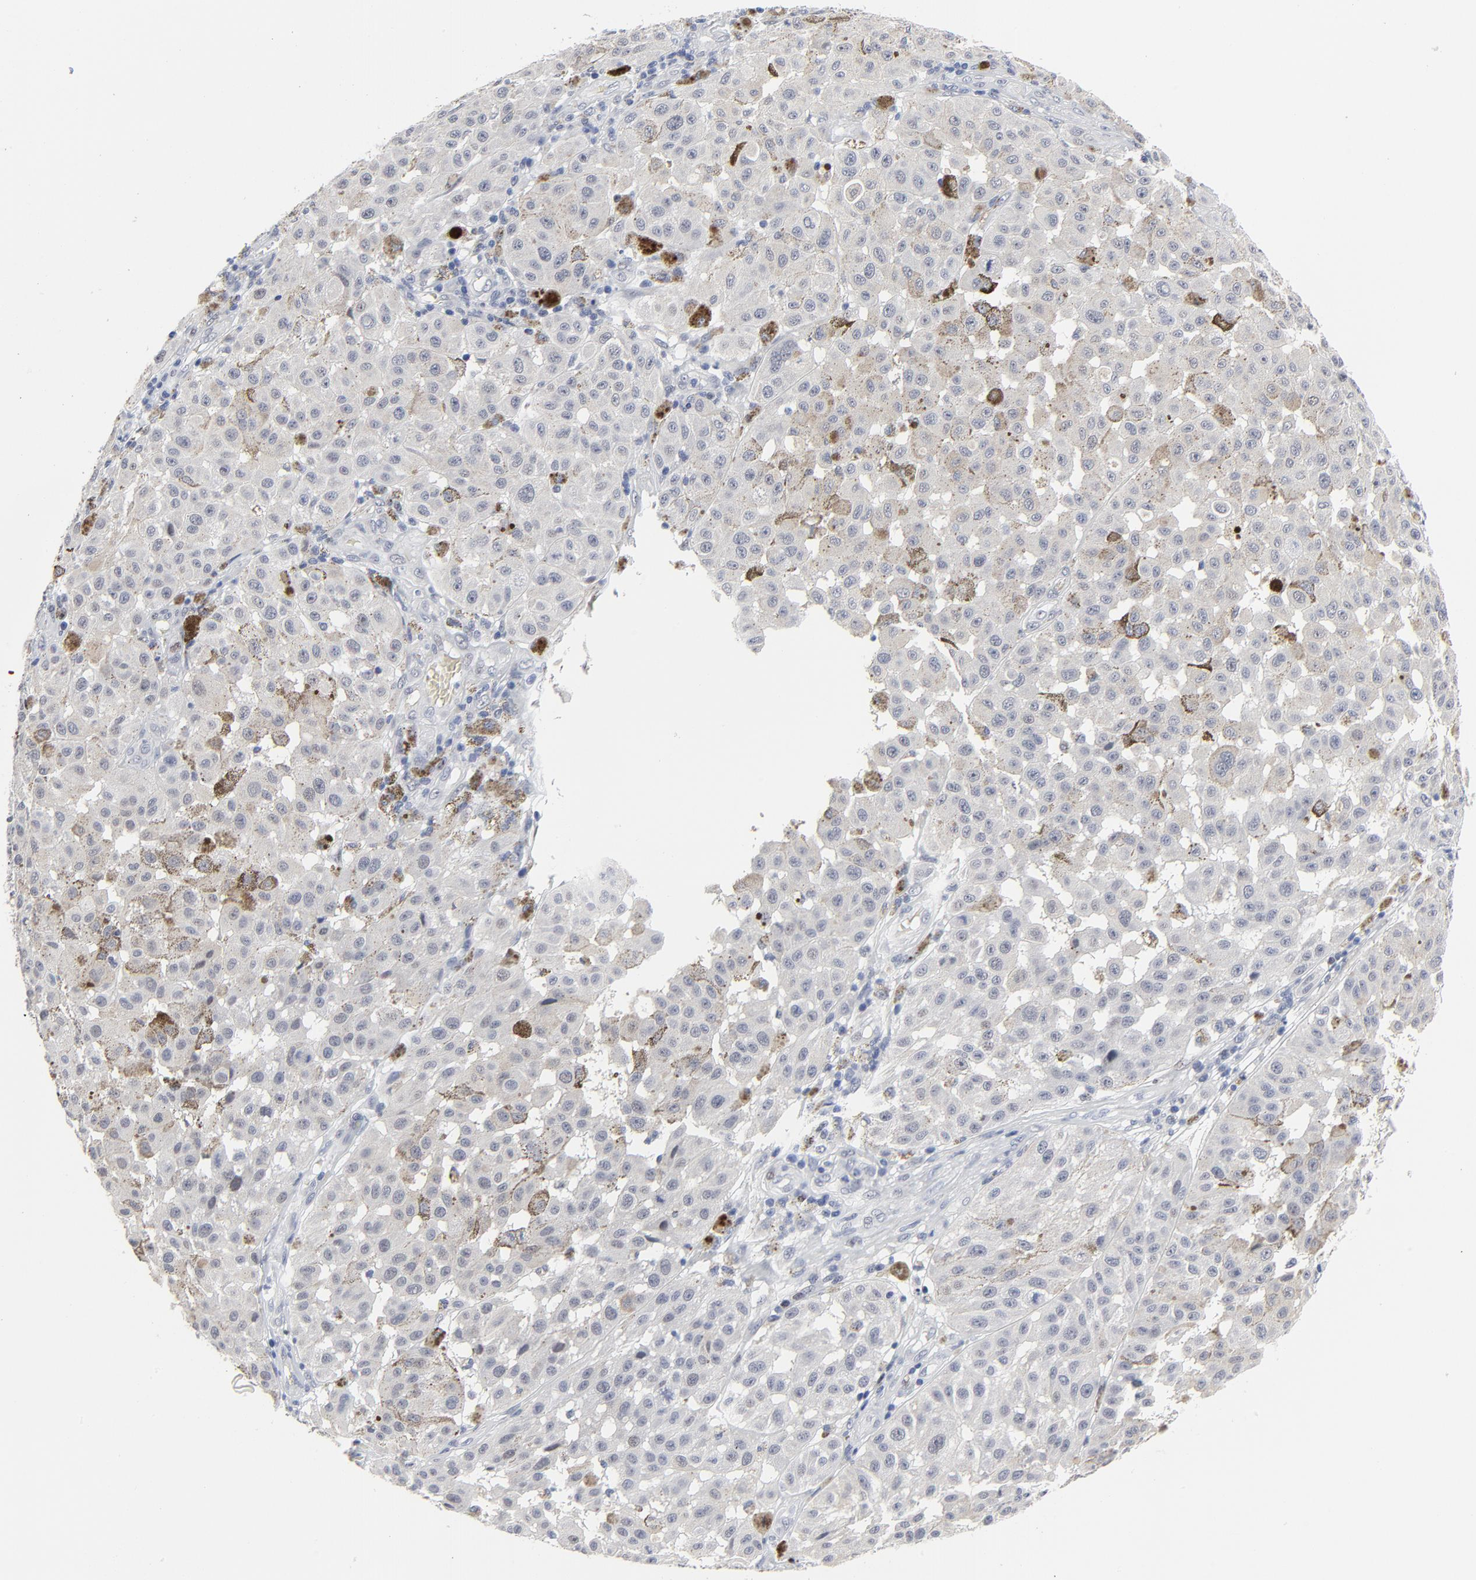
{"staining": {"intensity": "negative", "quantity": "none", "location": "none"}, "tissue": "melanoma", "cell_type": "Tumor cells", "image_type": "cancer", "snomed": [{"axis": "morphology", "description": "Malignant melanoma, NOS"}, {"axis": "topography", "description": "Skin"}], "caption": "This is a image of immunohistochemistry staining of melanoma, which shows no expression in tumor cells.", "gene": "ZNF589", "patient": {"sex": "female", "age": 64}}